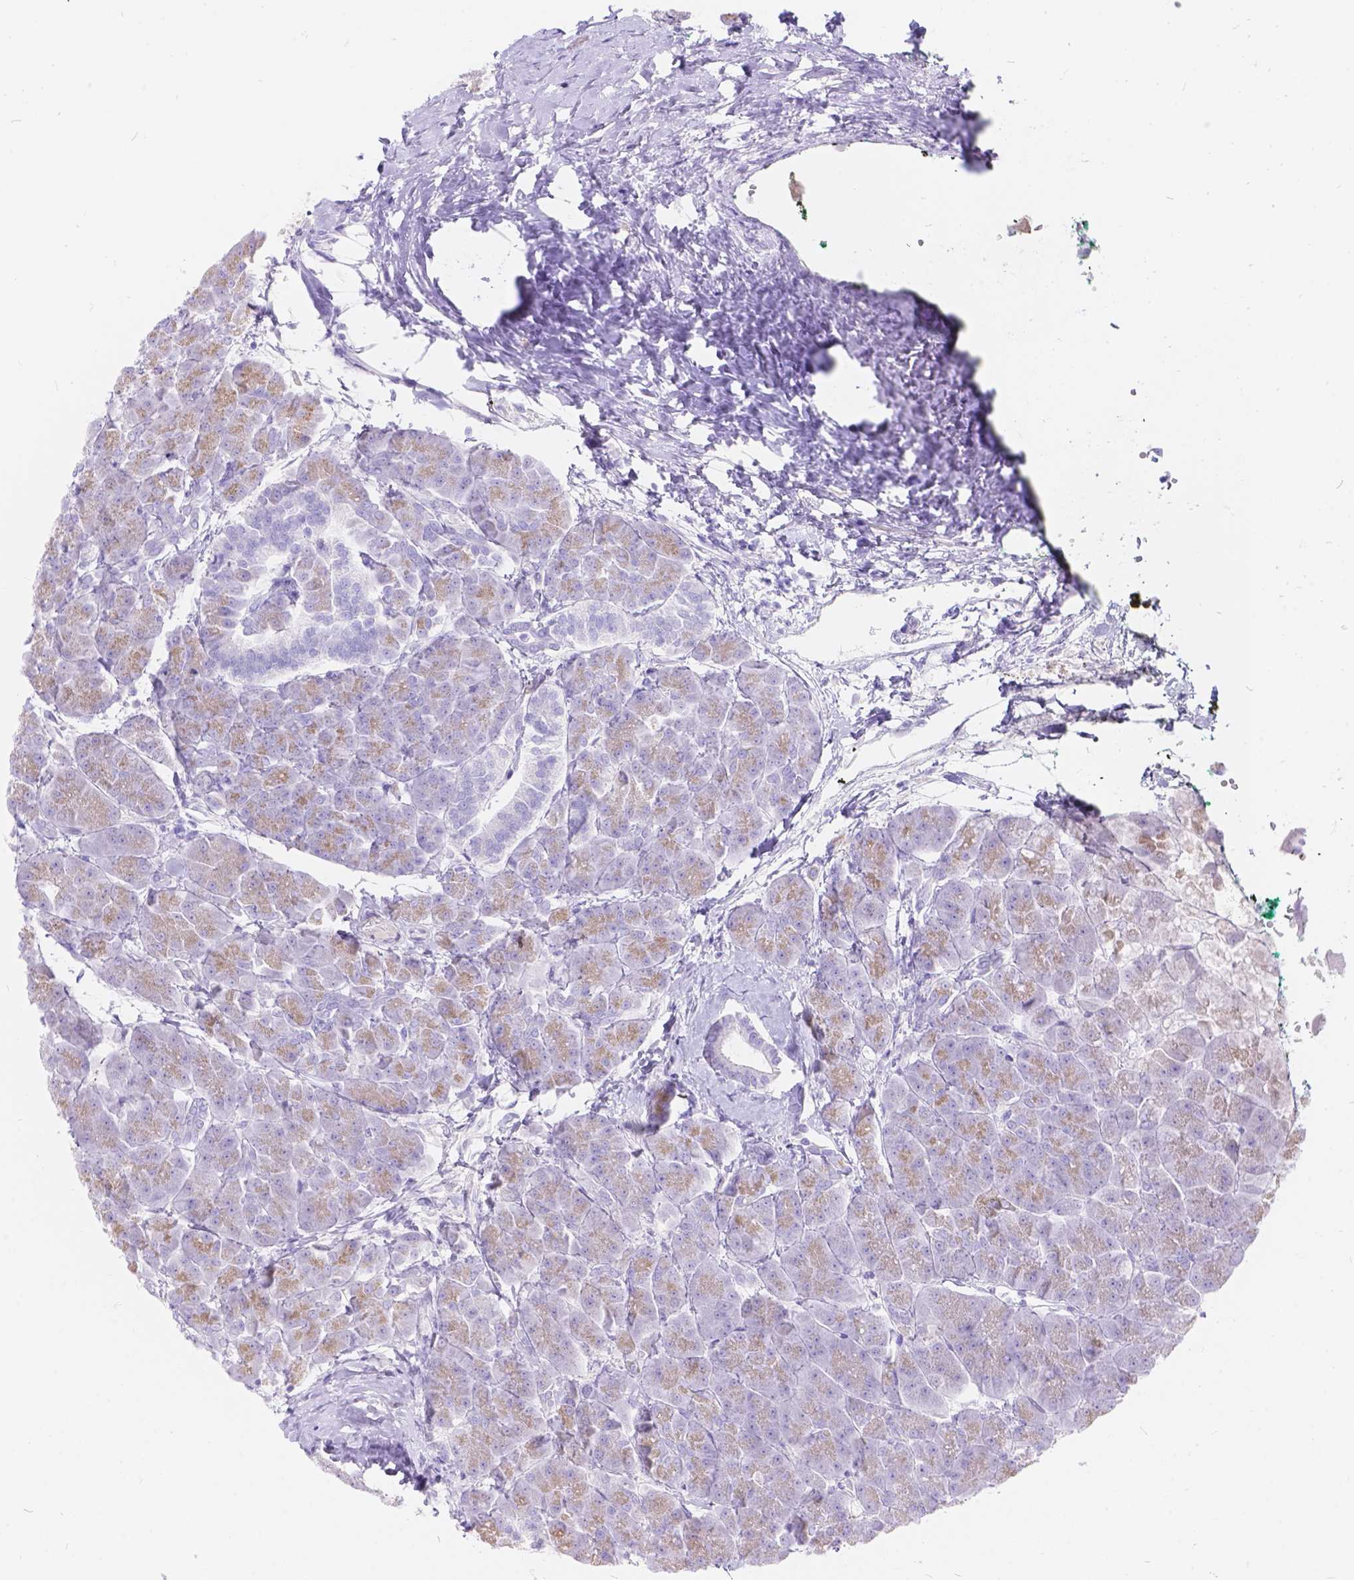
{"staining": {"intensity": "negative", "quantity": "none", "location": "none"}, "tissue": "pancreas", "cell_type": "Exocrine glandular cells", "image_type": "normal", "snomed": [{"axis": "morphology", "description": "Normal tissue, NOS"}, {"axis": "topography", "description": "Adipose tissue"}, {"axis": "topography", "description": "Pancreas"}, {"axis": "topography", "description": "Peripheral nerve tissue"}], "caption": "This is a photomicrograph of immunohistochemistry staining of benign pancreas, which shows no staining in exocrine glandular cells. The staining is performed using DAB brown chromogen with nuclei counter-stained in using hematoxylin.", "gene": "KLHL10", "patient": {"sex": "female", "age": 58}}